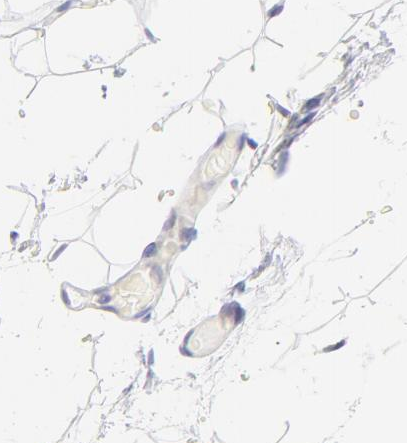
{"staining": {"intensity": "negative", "quantity": "none", "location": "none"}, "tissue": "breast", "cell_type": "Adipocytes", "image_type": "normal", "snomed": [{"axis": "morphology", "description": "Normal tissue, NOS"}, {"axis": "topography", "description": "Breast"}, {"axis": "topography", "description": "Soft tissue"}], "caption": "DAB (3,3'-diaminobenzidine) immunohistochemical staining of benign breast demonstrates no significant expression in adipocytes.", "gene": "PBDC1", "patient": {"sex": "female", "age": 75}}